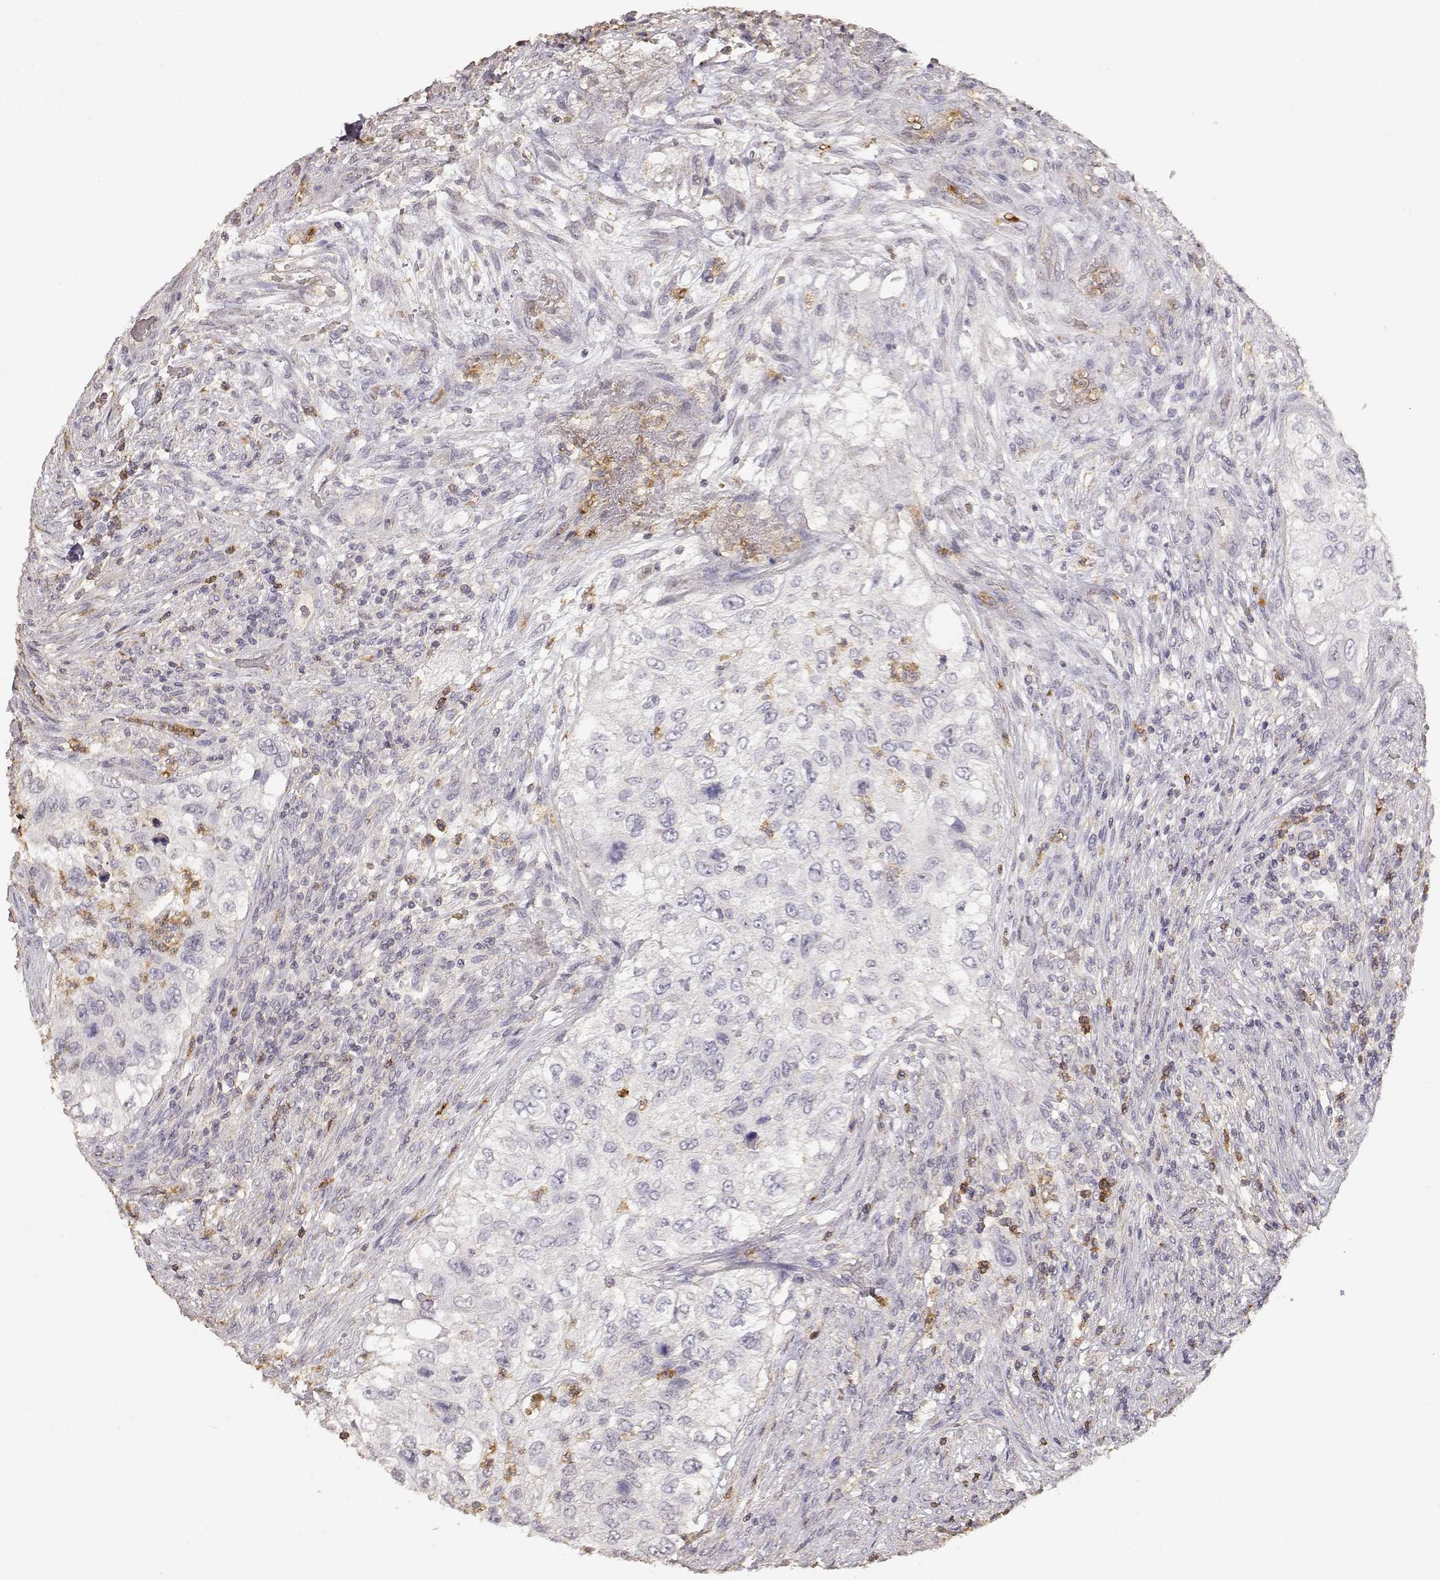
{"staining": {"intensity": "negative", "quantity": "none", "location": "none"}, "tissue": "urothelial cancer", "cell_type": "Tumor cells", "image_type": "cancer", "snomed": [{"axis": "morphology", "description": "Urothelial carcinoma, High grade"}, {"axis": "topography", "description": "Urinary bladder"}], "caption": "An image of urothelial cancer stained for a protein reveals no brown staining in tumor cells.", "gene": "TNFRSF10C", "patient": {"sex": "female", "age": 60}}